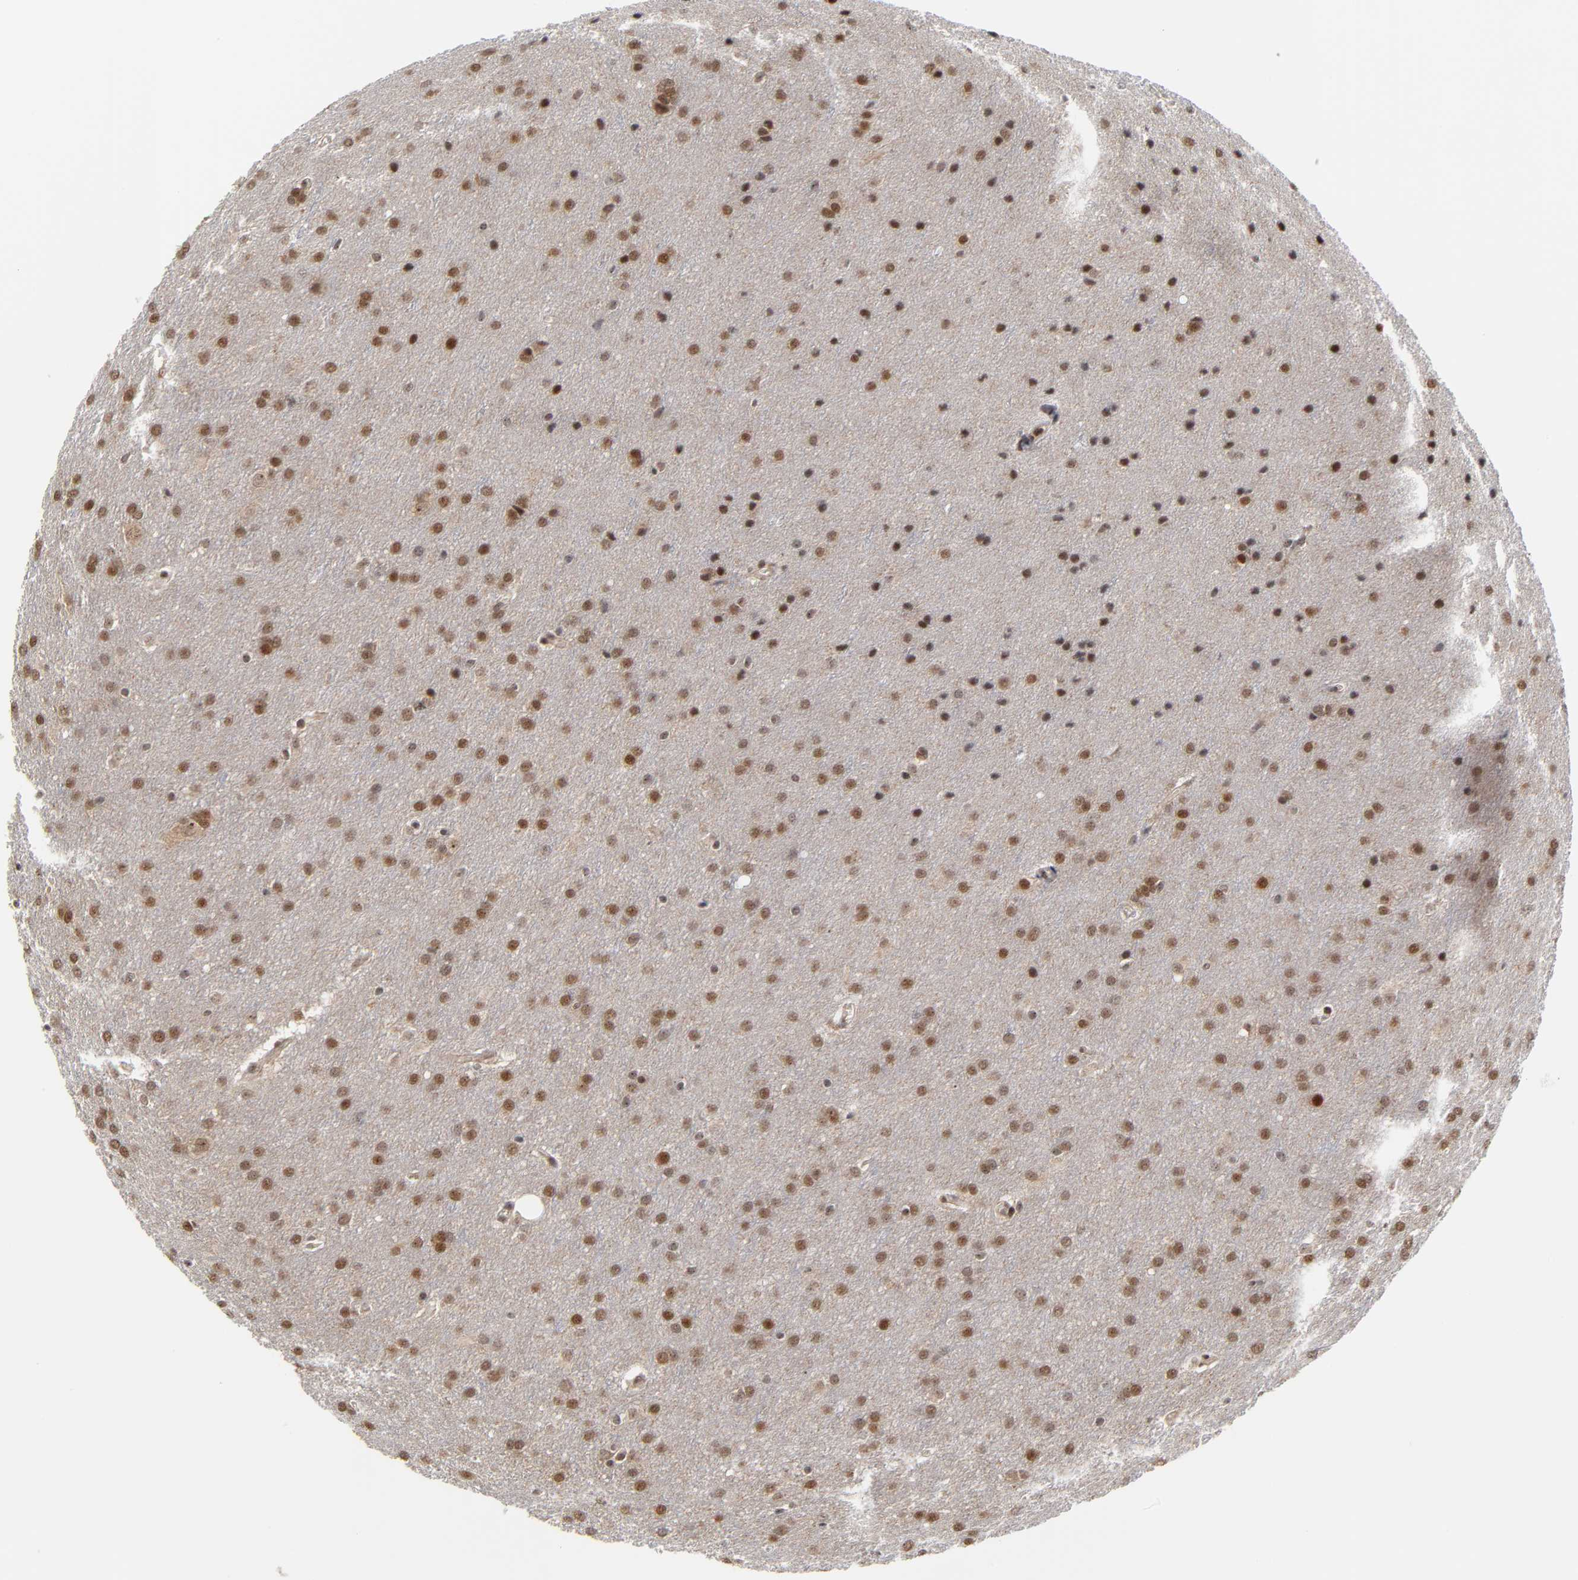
{"staining": {"intensity": "strong", "quantity": "25%-75%", "location": "nuclear"}, "tissue": "glioma", "cell_type": "Tumor cells", "image_type": "cancer", "snomed": [{"axis": "morphology", "description": "Glioma, malignant, Low grade"}, {"axis": "topography", "description": "Brain"}], "caption": "DAB (3,3'-diaminobenzidine) immunohistochemical staining of human malignant glioma (low-grade) shows strong nuclear protein staining in about 25%-75% of tumor cells. Nuclei are stained in blue.", "gene": "ZNF419", "patient": {"sex": "female", "age": 32}}